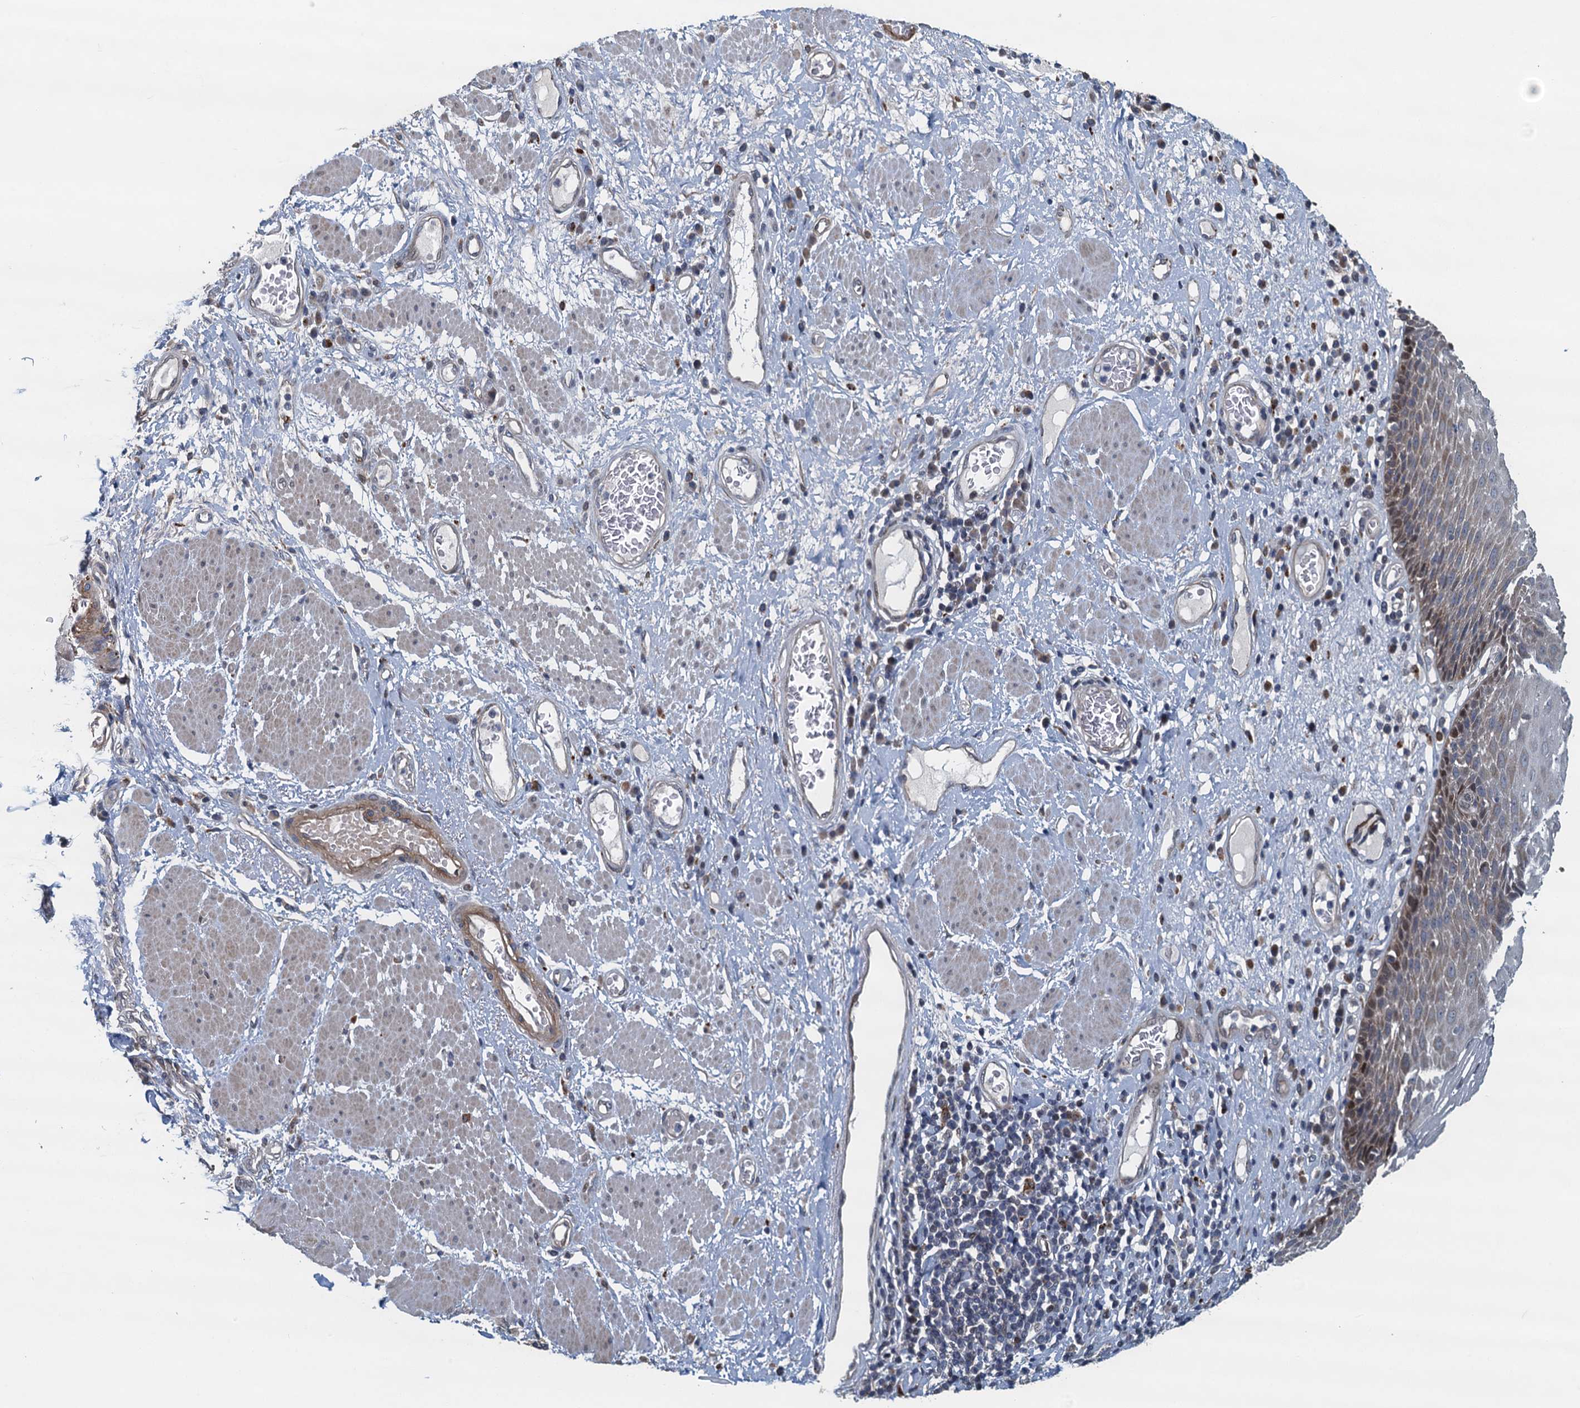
{"staining": {"intensity": "weak", "quantity": "25%-75%", "location": "cytoplasmic/membranous,nuclear"}, "tissue": "esophagus", "cell_type": "Squamous epithelial cells", "image_type": "normal", "snomed": [{"axis": "morphology", "description": "Normal tissue, NOS"}, {"axis": "morphology", "description": "Adenocarcinoma, NOS"}, {"axis": "topography", "description": "Esophagus"}], "caption": "The histopathology image exhibits staining of unremarkable esophagus, revealing weak cytoplasmic/membranous,nuclear protein staining (brown color) within squamous epithelial cells.", "gene": "AGRN", "patient": {"sex": "male", "age": 62}}